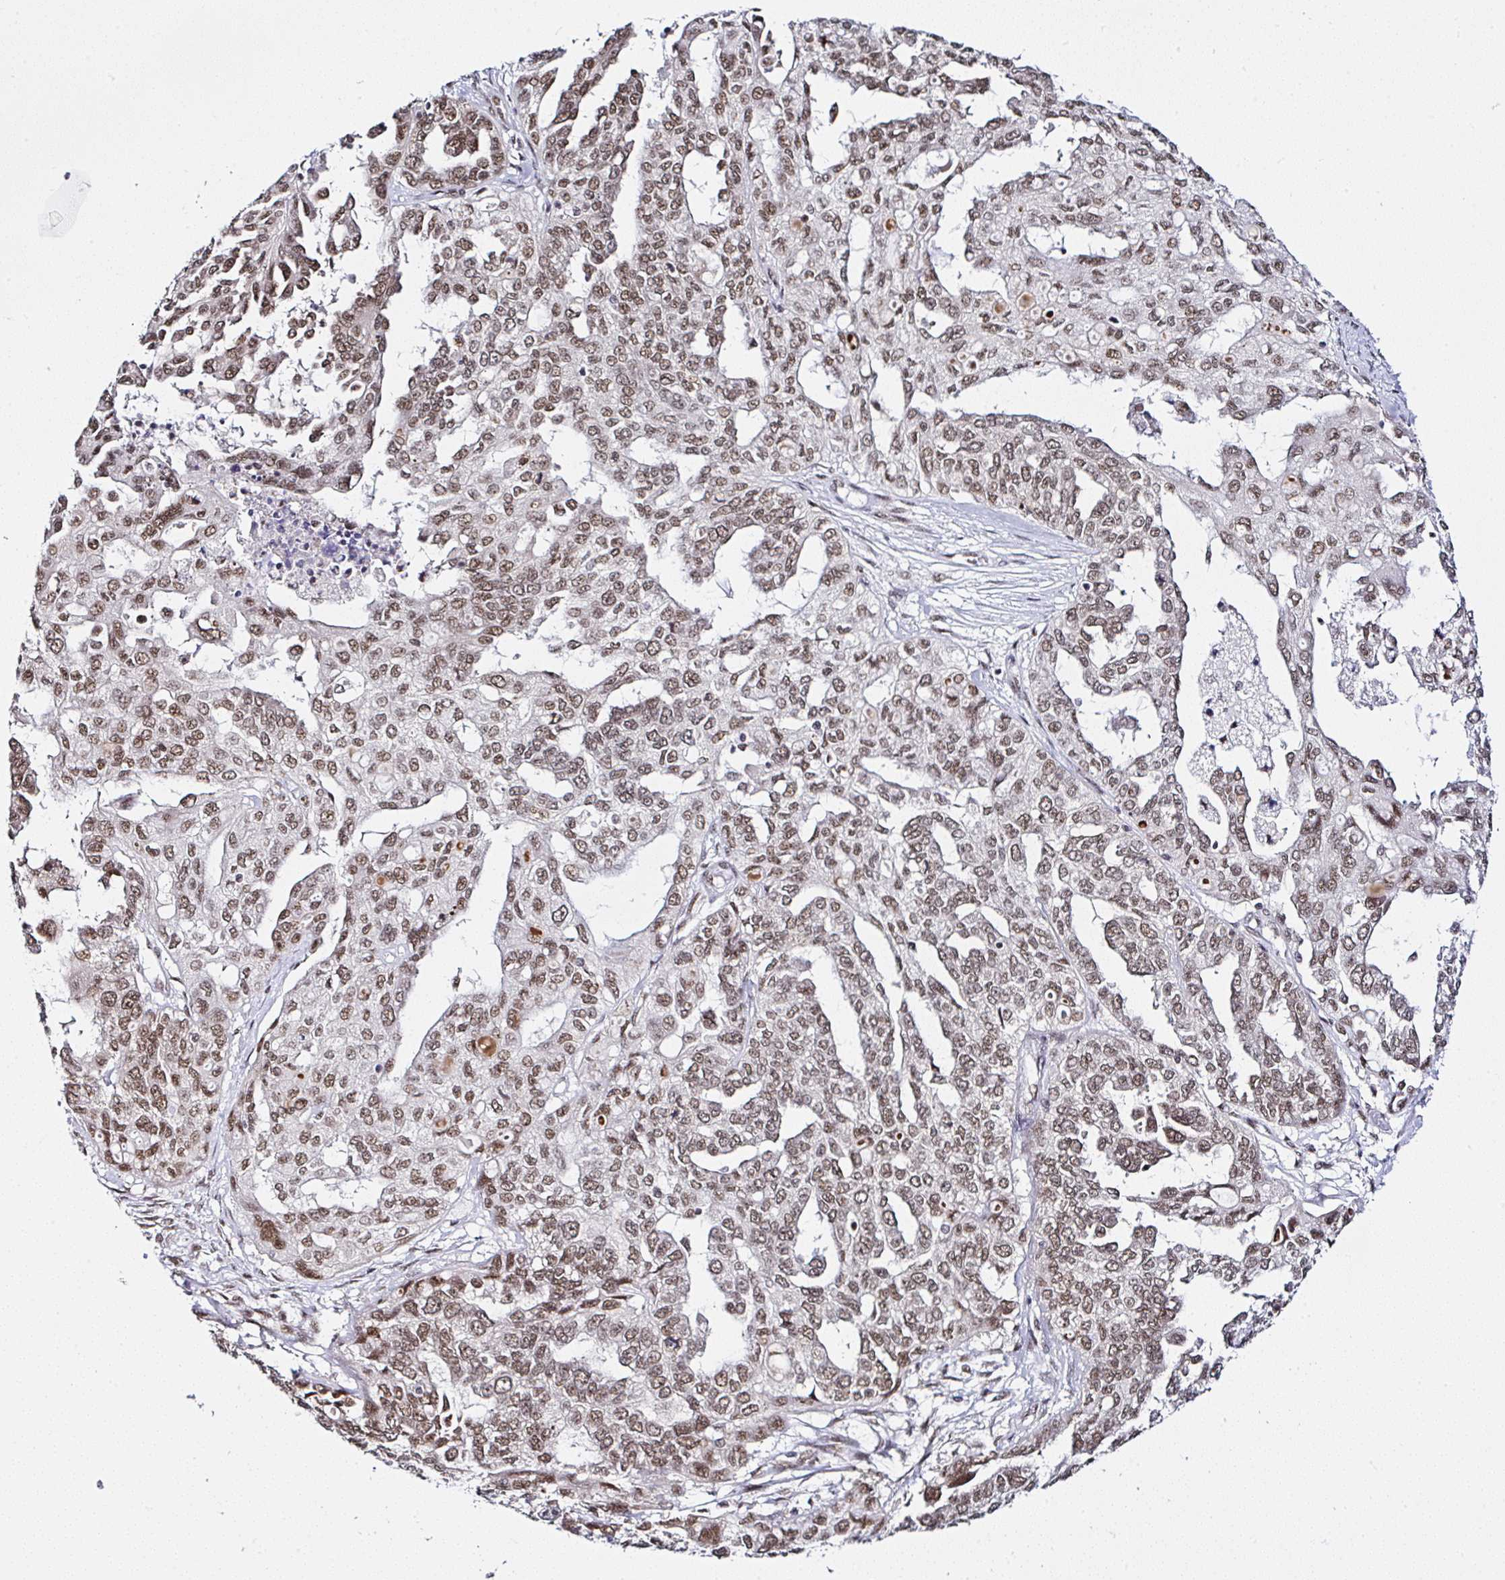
{"staining": {"intensity": "moderate", "quantity": ">75%", "location": "nuclear"}, "tissue": "ovarian cancer", "cell_type": "Tumor cells", "image_type": "cancer", "snomed": [{"axis": "morphology", "description": "Cystadenocarcinoma, serous, NOS"}, {"axis": "topography", "description": "Ovary"}], "caption": "Immunohistochemistry (DAB (3,3'-diaminobenzidine)) staining of serous cystadenocarcinoma (ovarian) reveals moderate nuclear protein positivity in approximately >75% of tumor cells.", "gene": "PTPN2", "patient": {"sex": "female", "age": 53}}